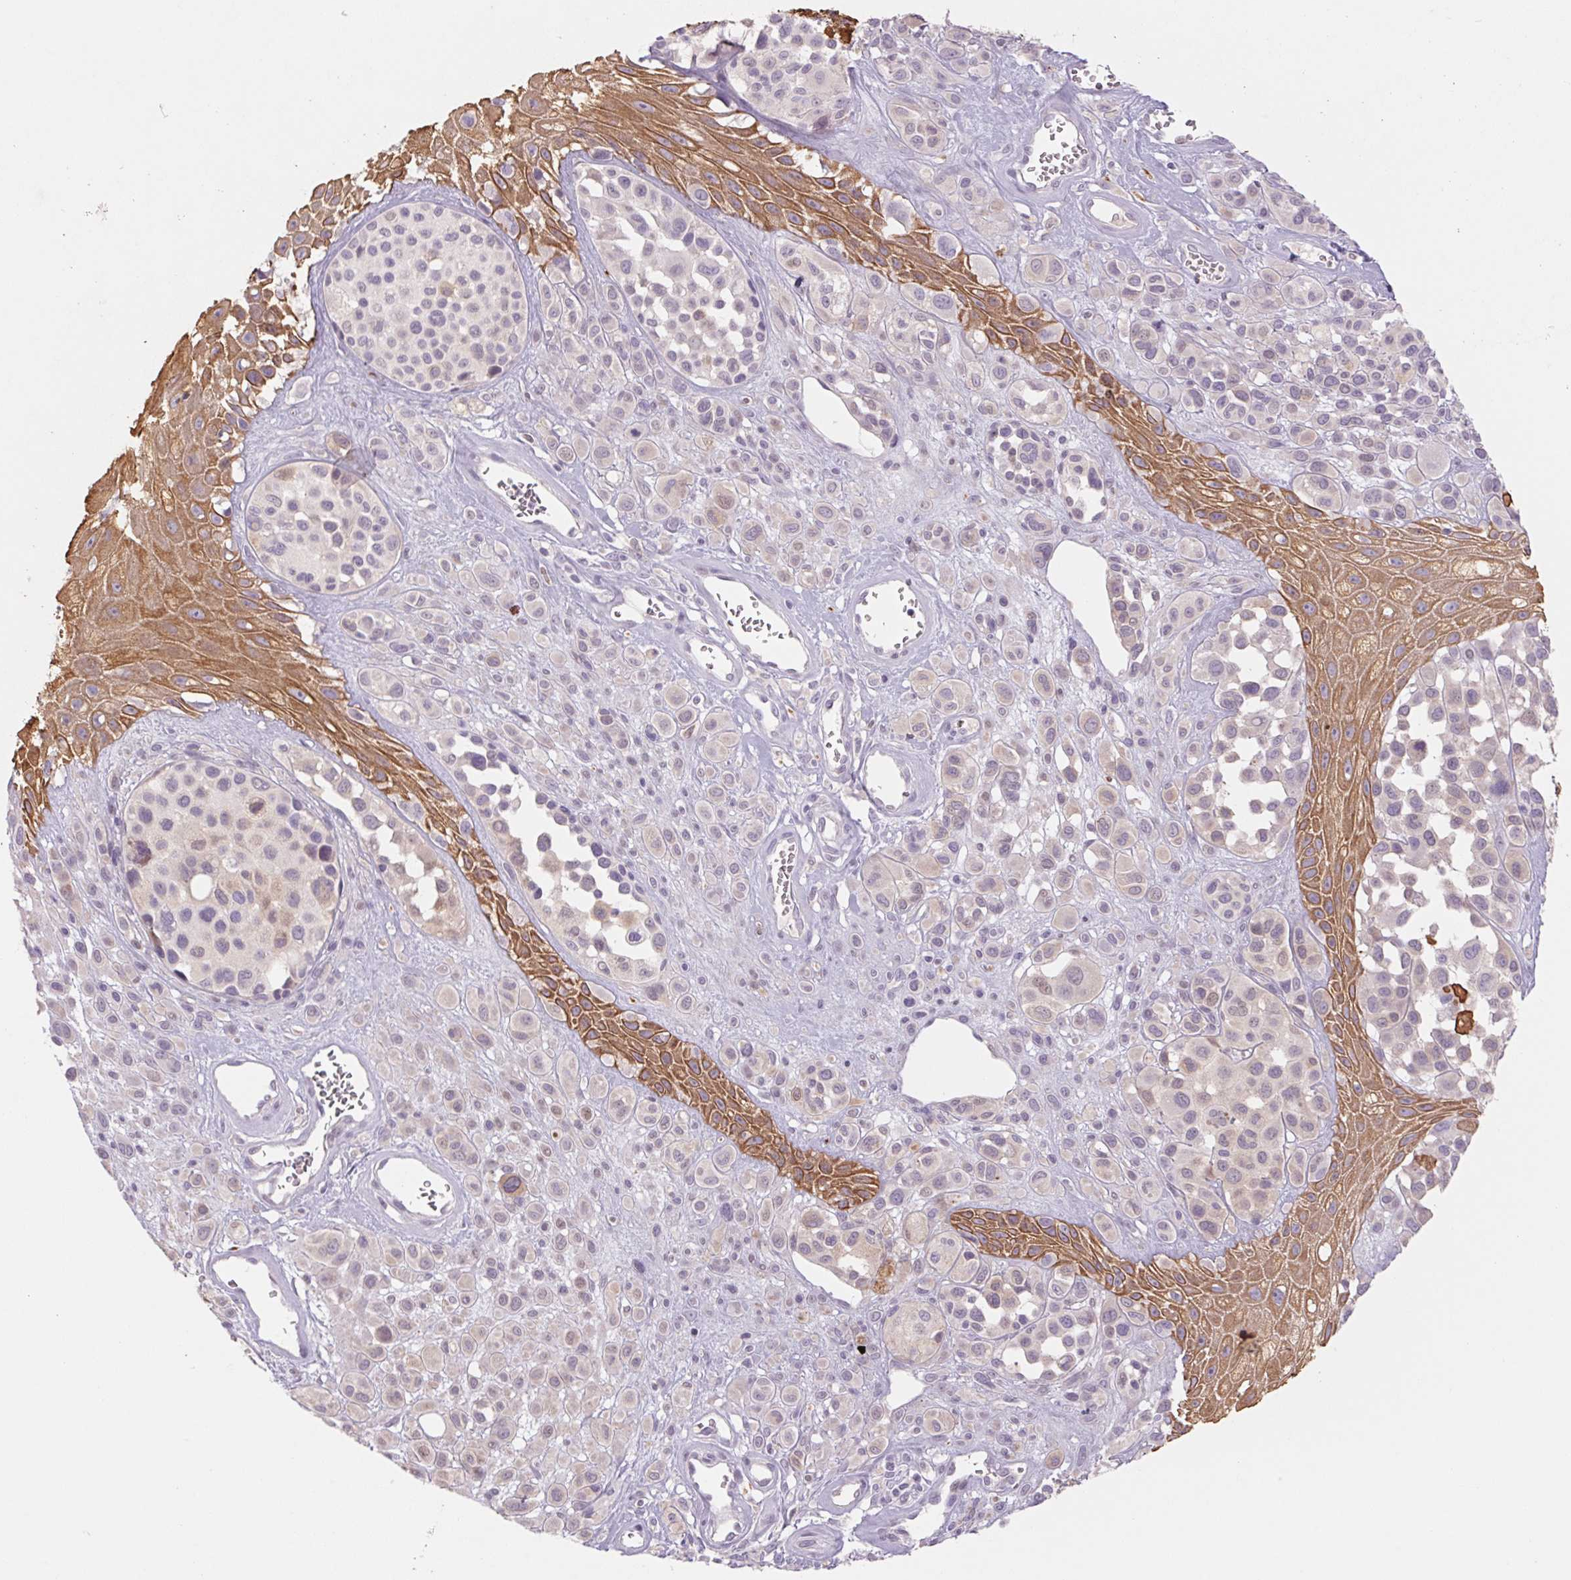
{"staining": {"intensity": "negative", "quantity": "none", "location": "none"}, "tissue": "melanoma", "cell_type": "Tumor cells", "image_type": "cancer", "snomed": [{"axis": "morphology", "description": "Malignant melanoma, NOS"}, {"axis": "topography", "description": "Skin"}], "caption": "A high-resolution photomicrograph shows immunohistochemistry (IHC) staining of melanoma, which reveals no significant positivity in tumor cells.", "gene": "KRT1", "patient": {"sex": "male", "age": 77}}